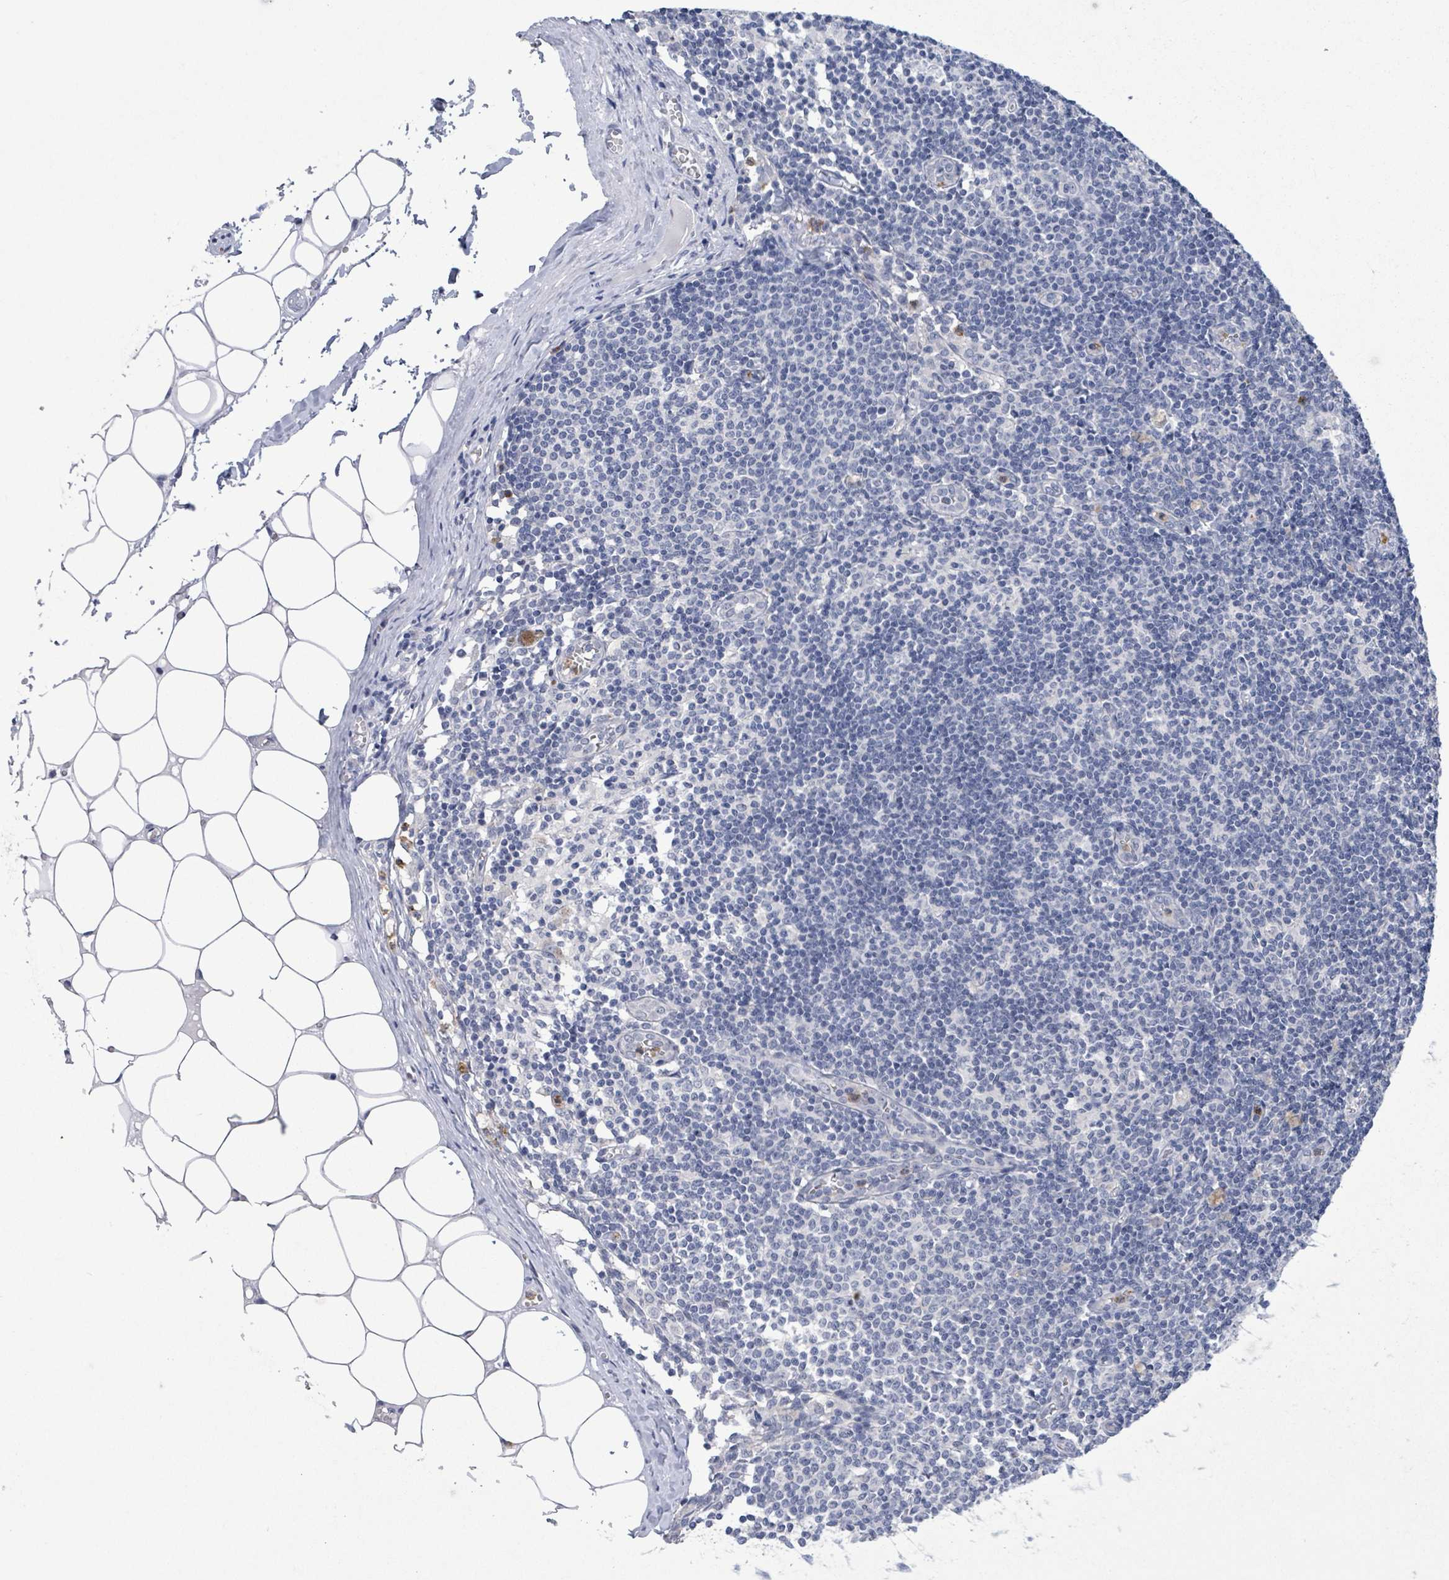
{"staining": {"intensity": "negative", "quantity": "none", "location": "none"}, "tissue": "lymph node", "cell_type": "Germinal center cells", "image_type": "normal", "snomed": [{"axis": "morphology", "description": "Normal tissue, NOS"}, {"axis": "topography", "description": "Lymph node"}], "caption": "Immunohistochemistry histopathology image of normal lymph node: human lymph node stained with DAB (3,3'-diaminobenzidine) displays no significant protein expression in germinal center cells.", "gene": "LCLAT1", "patient": {"sex": "female", "age": 42}}